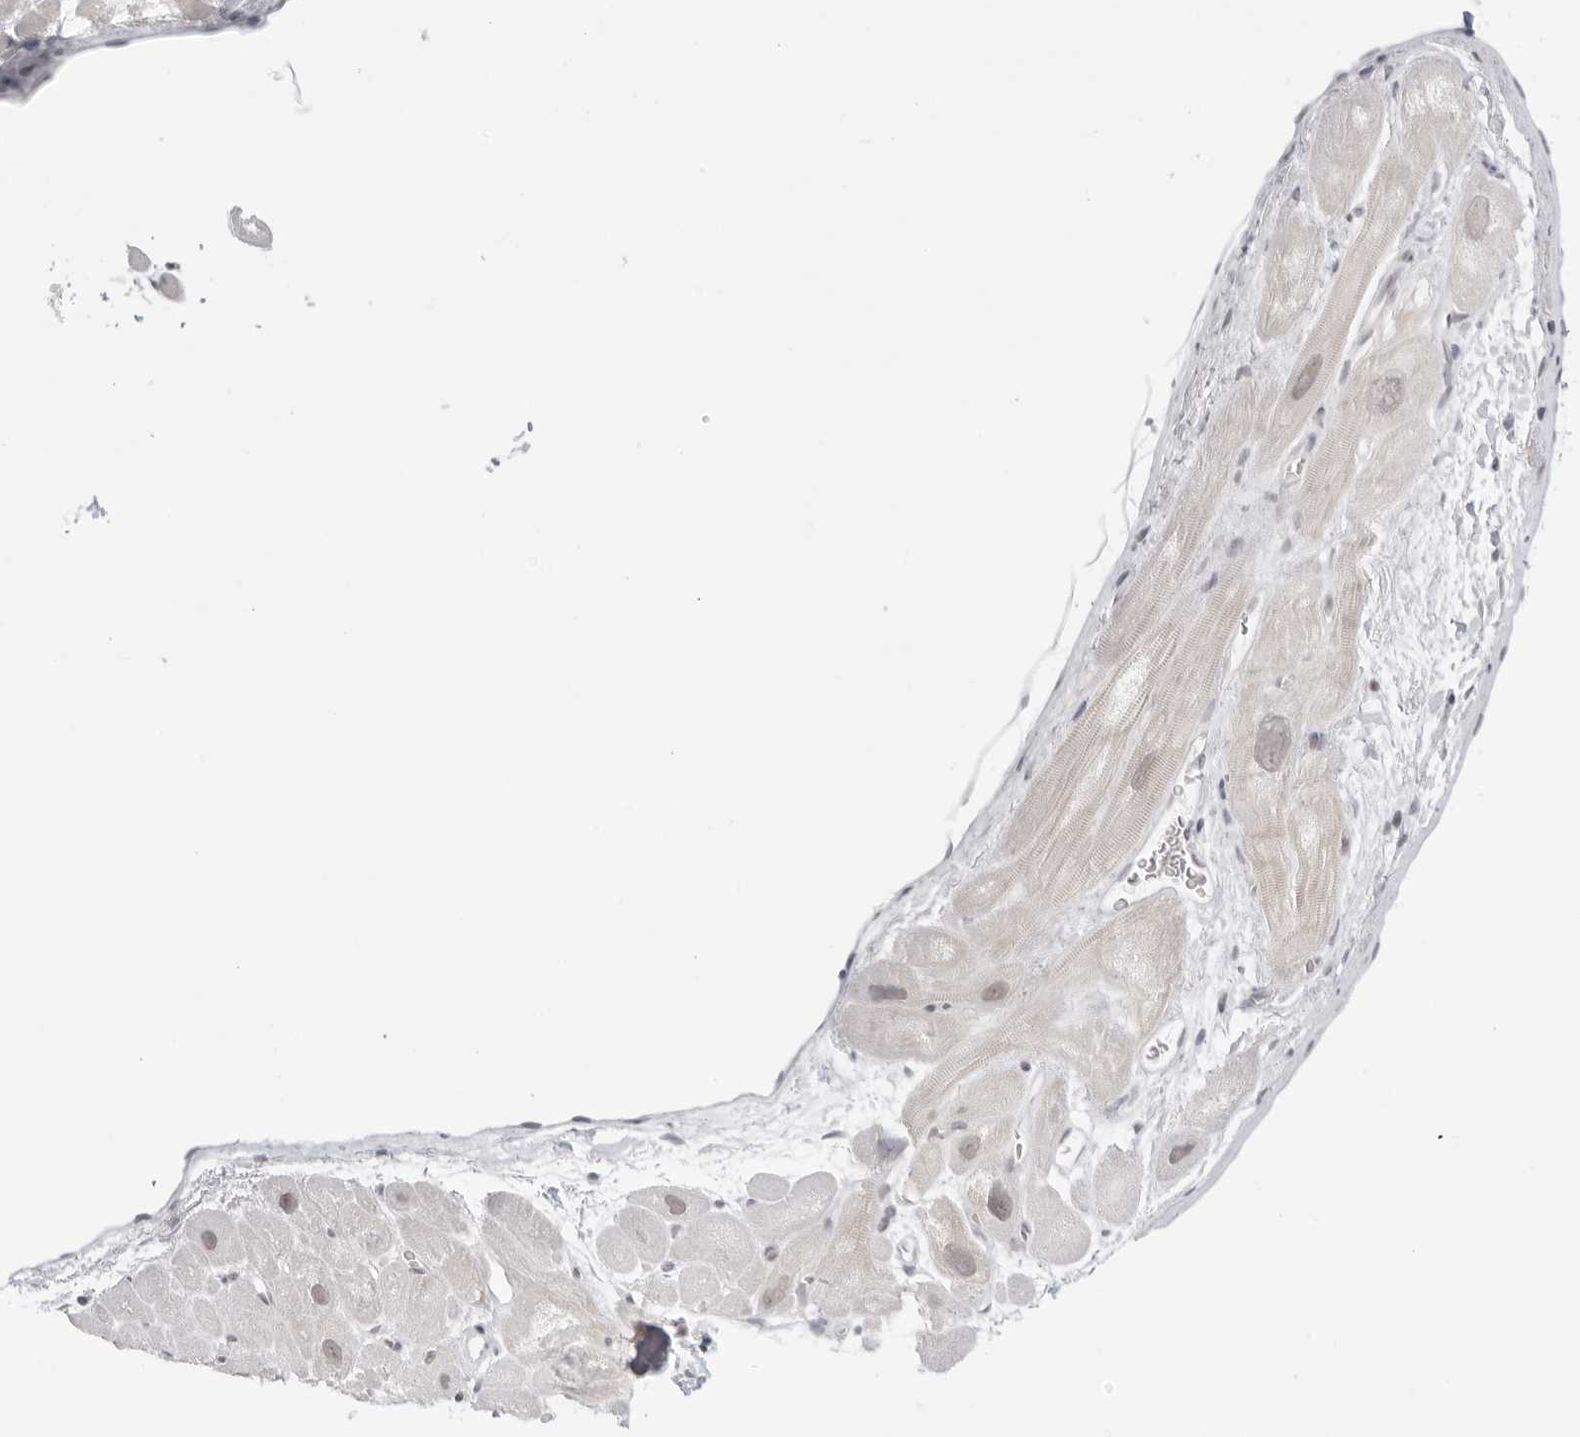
{"staining": {"intensity": "weak", "quantity": "25%-75%", "location": "cytoplasmic/membranous,nuclear"}, "tissue": "heart muscle", "cell_type": "Cardiomyocytes", "image_type": "normal", "snomed": [{"axis": "morphology", "description": "Normal tissue, NOS"}, {"axis": "topography", "description": "Heart"}], "caption": "Protein positivity by immunohistochemistry (IHC) shows weak cytoplasmic/membranous,nuclear expression in about 25%-75% of cardiomyocytes in normal heart muscle.", "gene": "TCIM", "patient": {"sex": "male", "age": 49}}